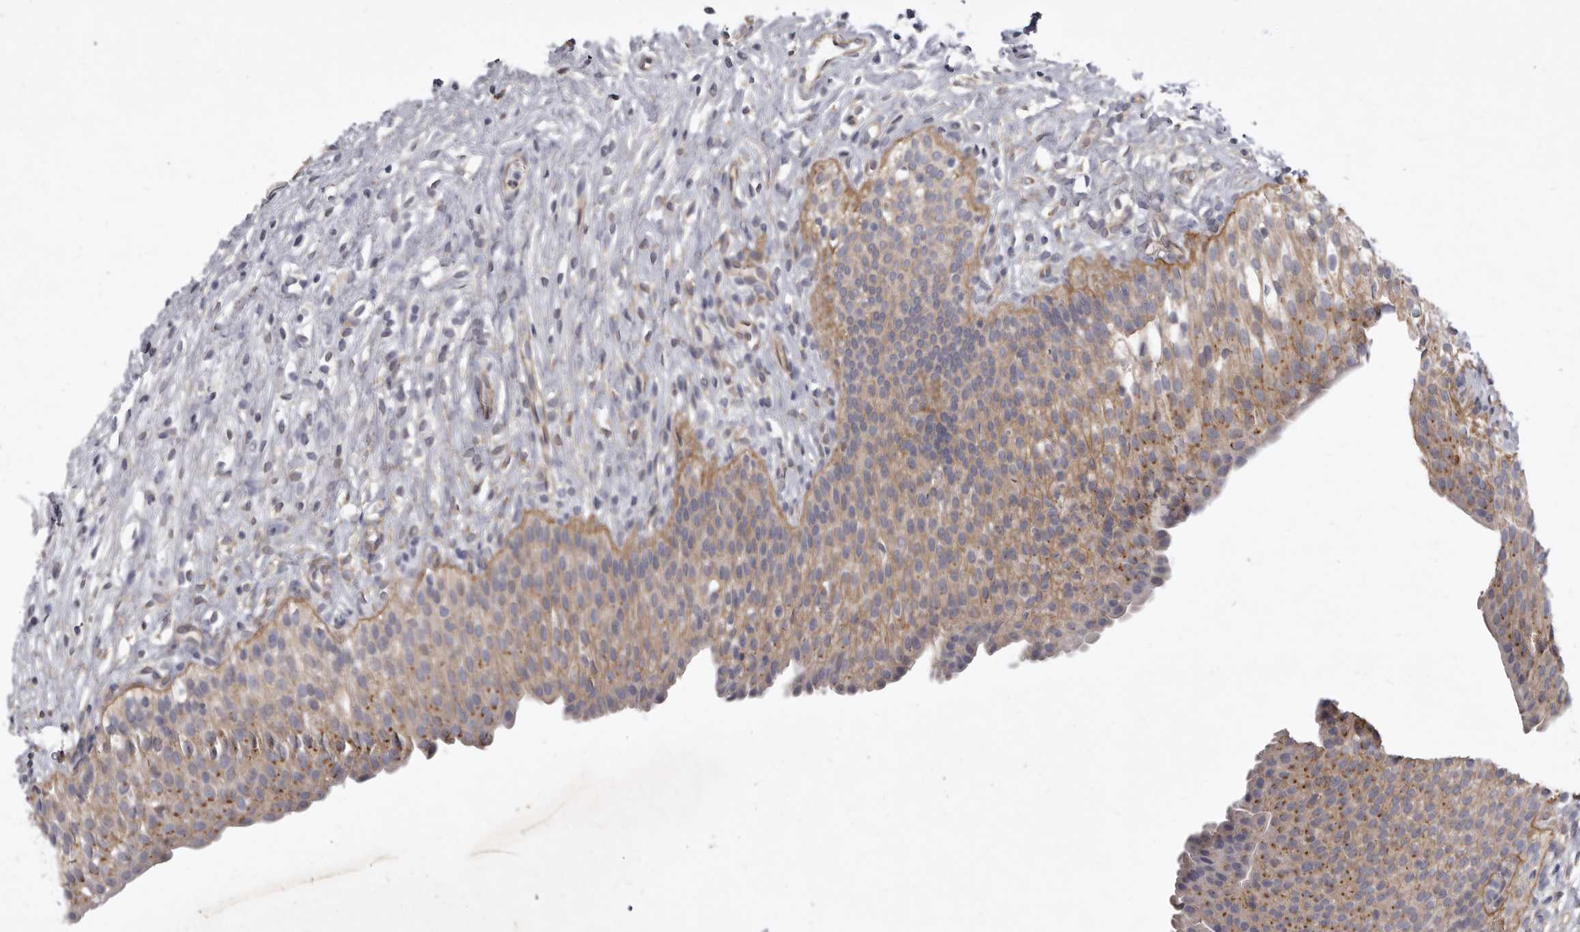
{"staining": {"intensity": "moderate", "quantity": ">75%", "location": "cytoplasmic/membranous"}, "tissue": "urinary bladder", "cell_type": "Urothelial cells", "image_type": "normal", "snomed": [{"axis": "morphology", "description": "Normal tissue, NOS"}, {"axis": "topography", "description": "Urinary bladder"}], "caption": "Moderate cytoplasmic/membranous expression for a protein is seen in about >75% of urothelial cells of unremarkable urinary bladder using IHC.", "gene": "P2RX6", "patient": {"sex": "male", "age": 1}}